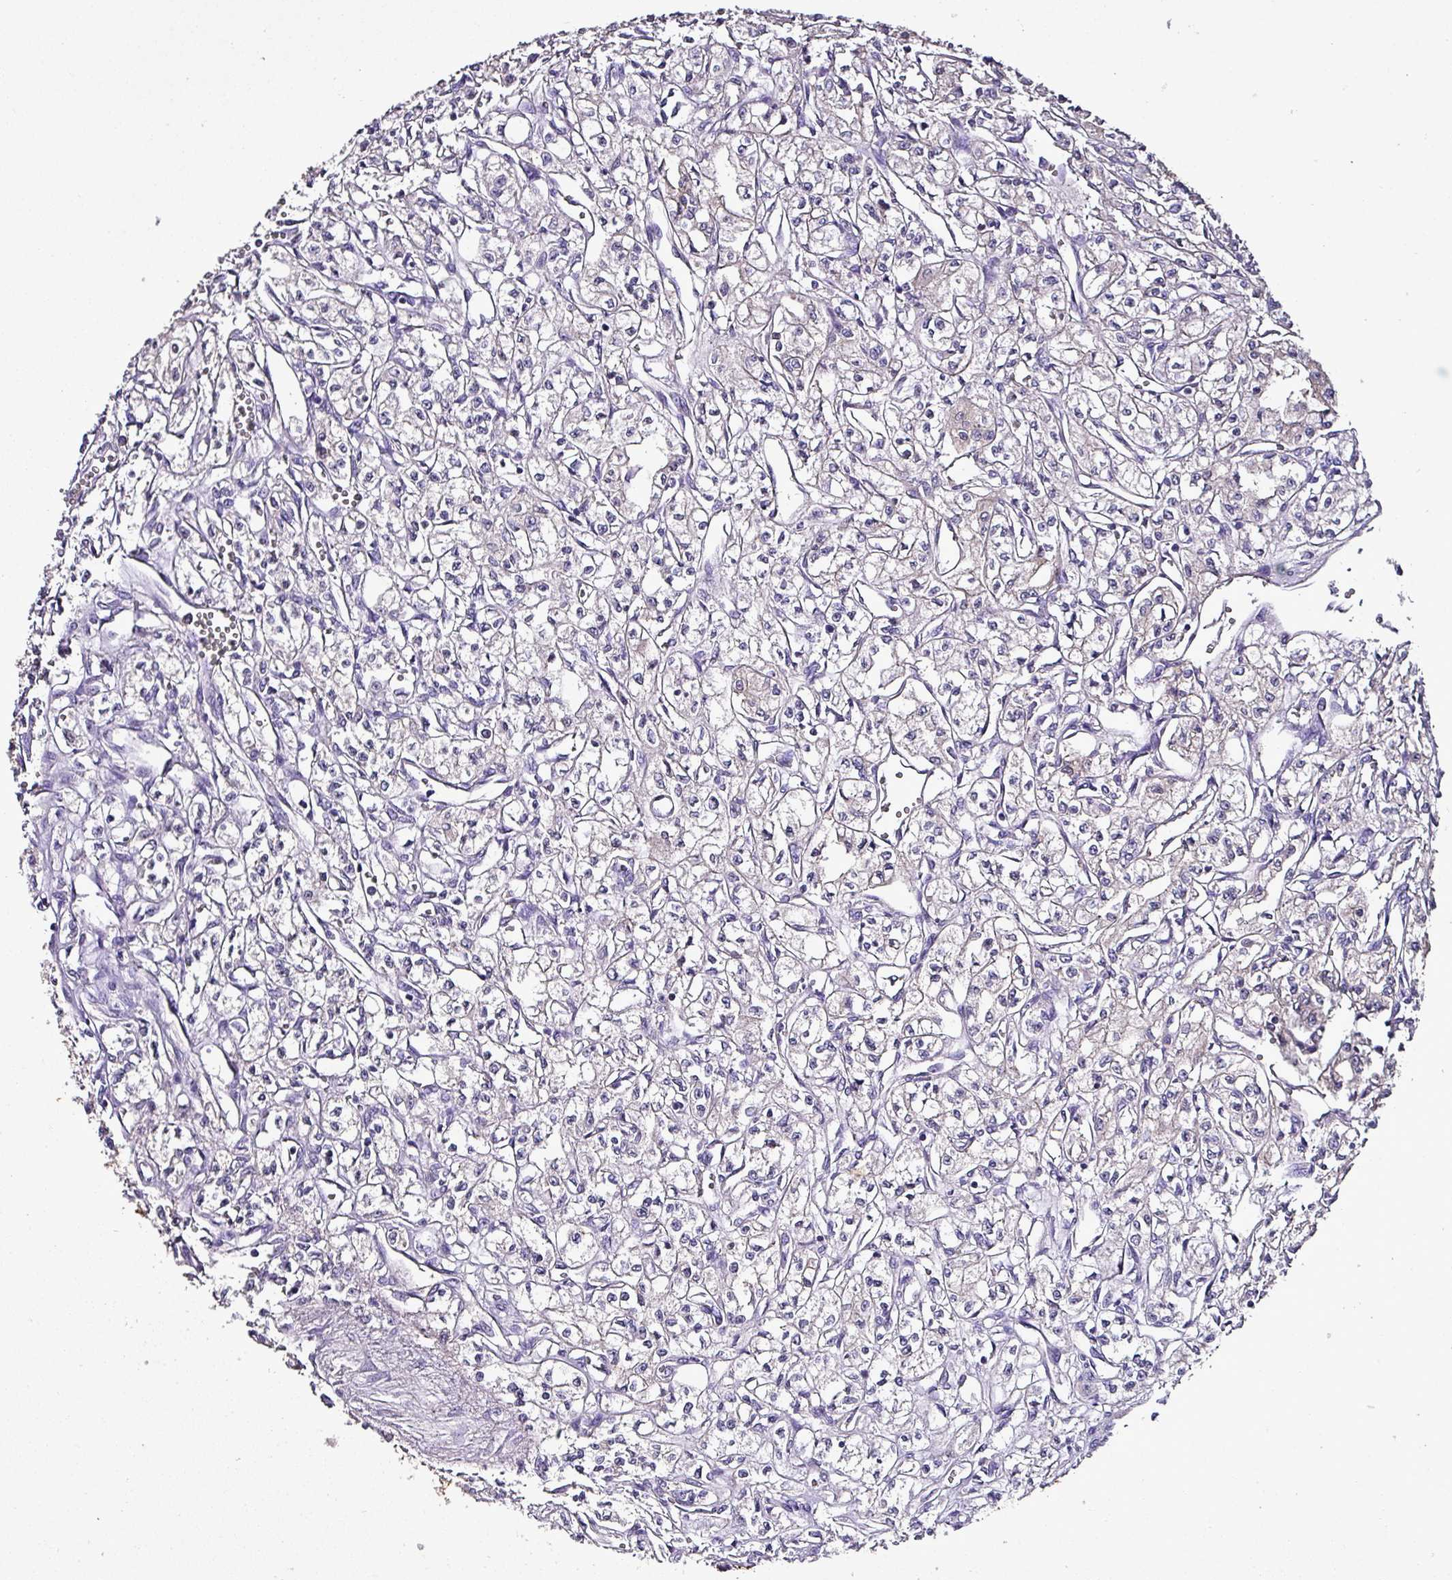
{"staining": {"intensity": "negative", "quantity": "none", "location": "none"}, "tissue": "renal cancer", "cell_type": "Tumor cells", "image_type": "cancer", "snomed": [{"axis": "morphology", "description": "Adenocarcinoma, NOS"}, {"axis": "topography", "description": "Kidney"}], "caption": "Tumor cells are negative for brown protein staining in renal cancer. Brightfield microscopy of IHC stained with DAB (brown) and hematoxylin (blue), captured at high magnification.", "gene": "HP", "patient": {"sex": "male", "age": 56}}